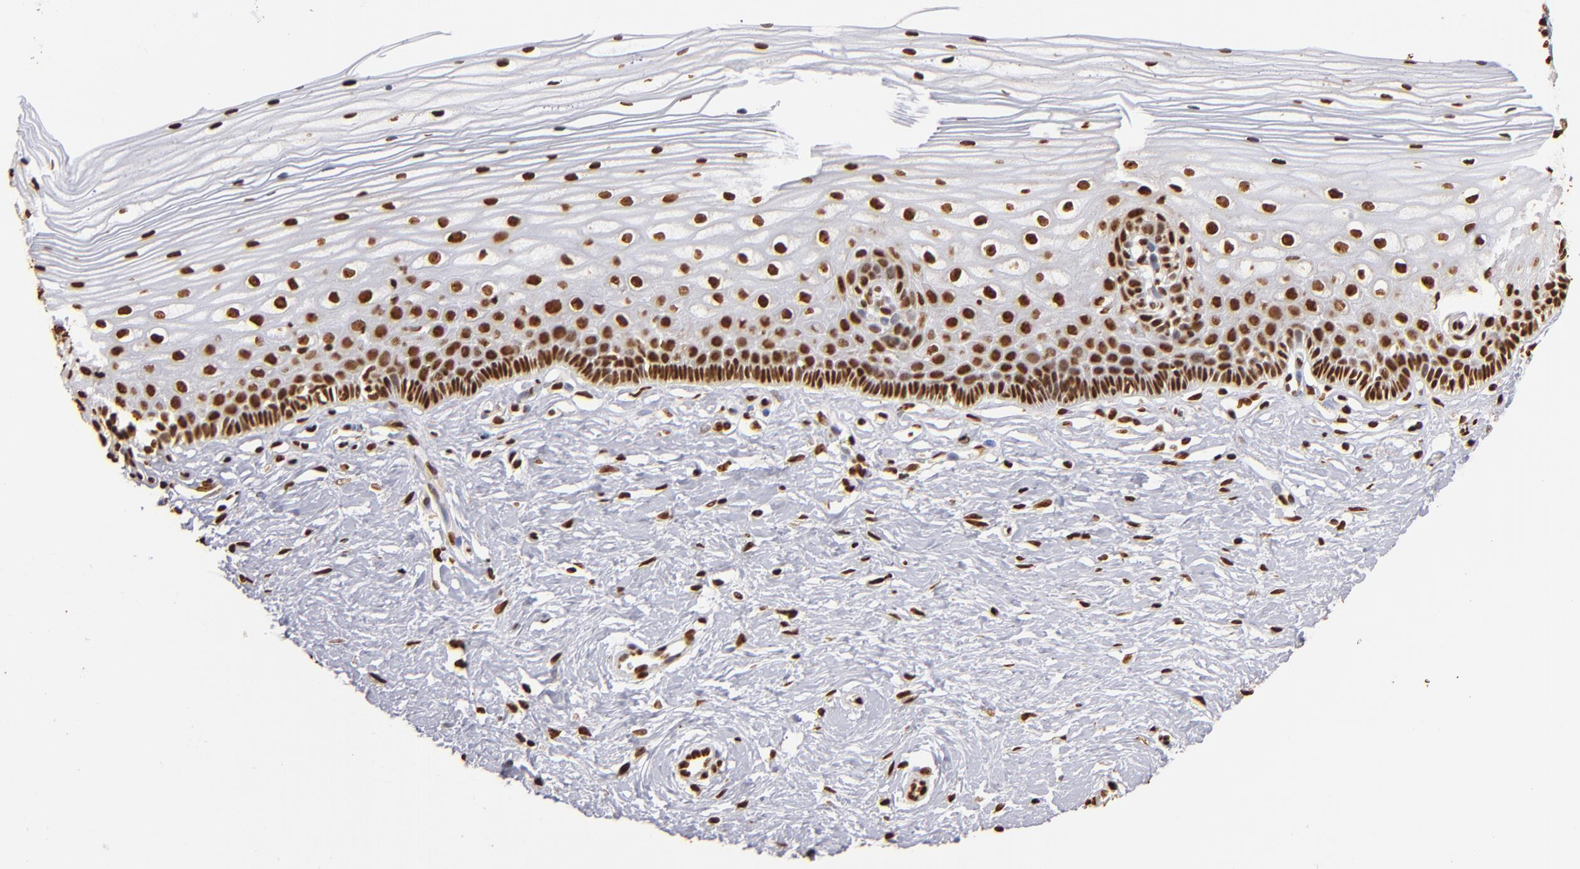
{"staining": {"intensity": "strong", "quantity": ">75%", "location": "nuclear"}, "tissue": "cervix", "cell_type": "Glandular cells", "image_type": "normal", "snomed": [{"axis": "morphology", "description": "Normal tissue, NOS"}, {"axis": "topography", "description": "Cervix"}], "caption": "Glandular cells demonstrate high levels of strong nuclear staining in approximately >75% of cells in benign human cervix. Nuclei are stained in blue.", "gene": "ILF3", "patient": {"sex": "female", "age": 40}}